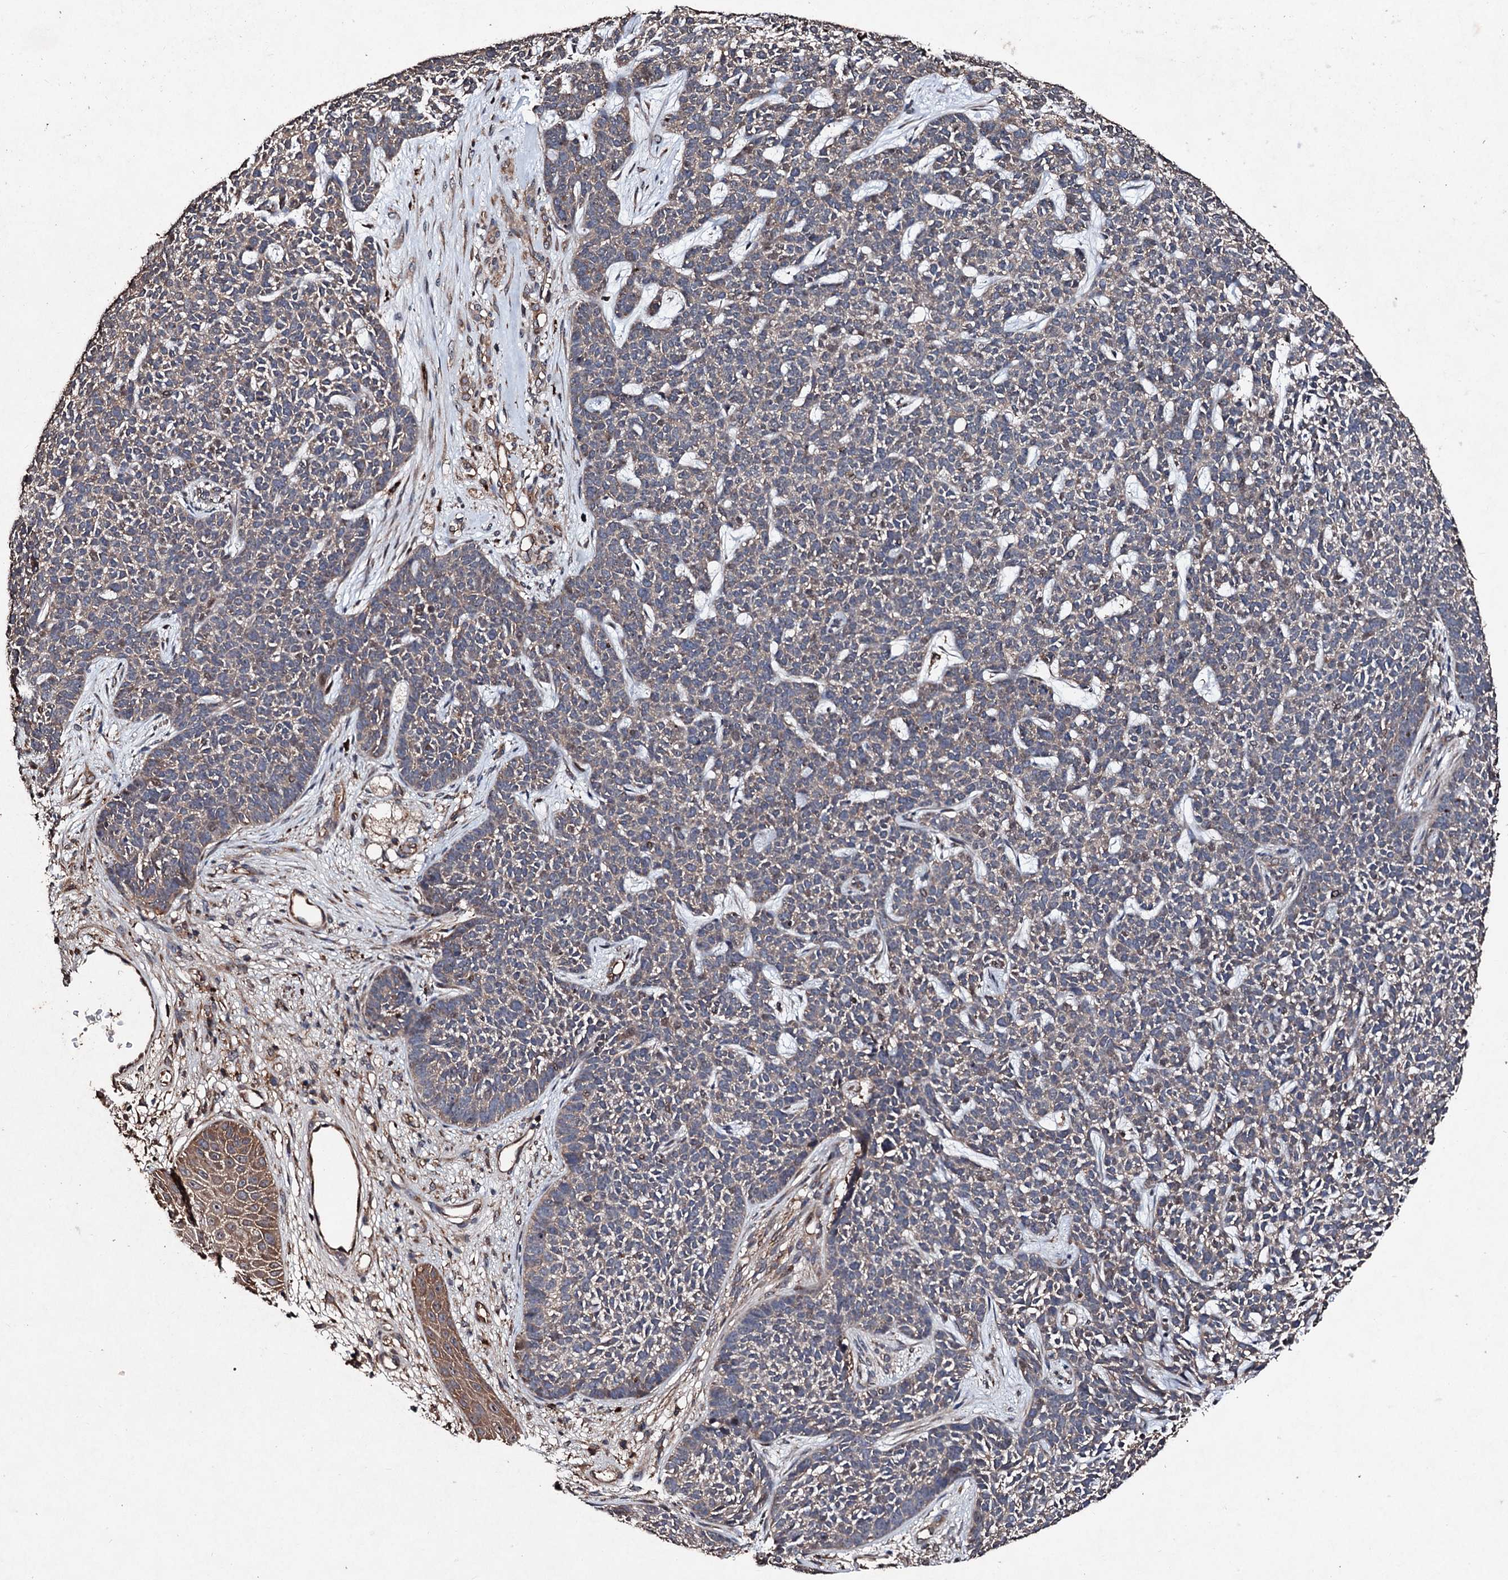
{"staining": {"intensity": "weak", "quantity": "25%-75%", "location": "cytoplasmic/membranous"}, "tissue": "skin cancer", "cell_type": "Tumor cells", "image_type": "cancer", "snomed": [{"axis": "morphology", "description": "Basal cell carcinoma"}, {"axis": "topography", "description": "Skin"}], "caption": "Skin cancer (basal cell carcinoma) tissue displays weak cytoplasmic/membranous positivity in approximately 25%-75% of tumor cells", "gene": "KERA", "patient": {"sex": "female", "age": 84}}